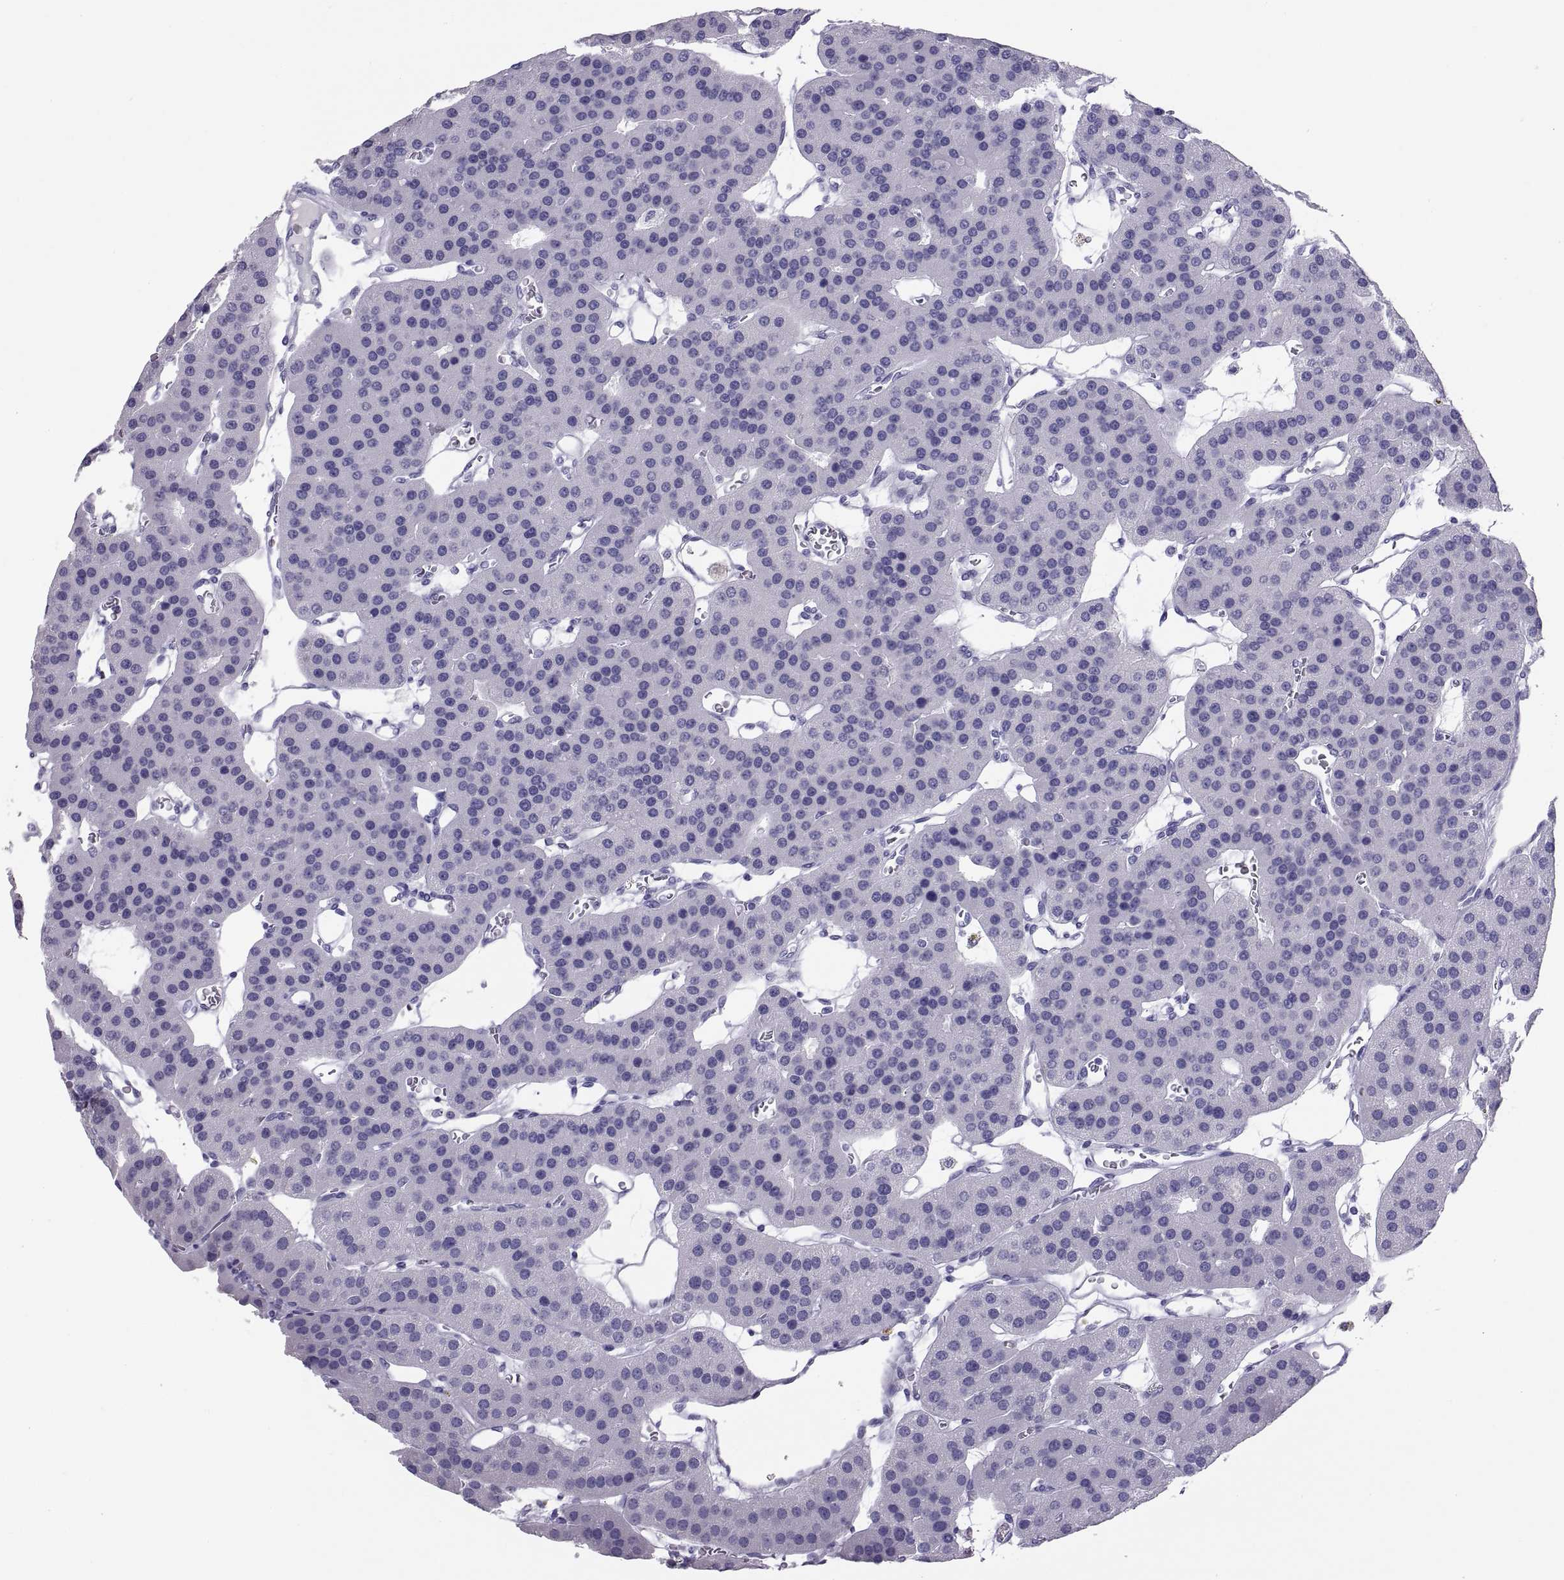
{"staining": {"intensity": "negative", "quantity": "none", "location": "none"}, "tissue": "parathyroid gland", "cell_type": "Glandular cells", "image_type": "normal", "snomed": [{"axis": "morphology", "description": "Normal tissue, NOS"}, {"axis": "morphology", "description": "Adenoma, NOS"}, {"axis": "topography", "description": "Parathyroid gland"}], "caption": "High magnification brightfield microscopy of benign parathyroid gland stained with DAB (3,3'-diaminobenzidine) (brown) and counterstained with hematoxylin (blue): glandular cells show no significant expression. The staining is performed using DAB (3,3'-diaminobenzidine) brown chromogen with nuclei counter-stained in using hematoxylin.", "gene": "CT47A10", "patient": {"sex": "female", "age": 86}}